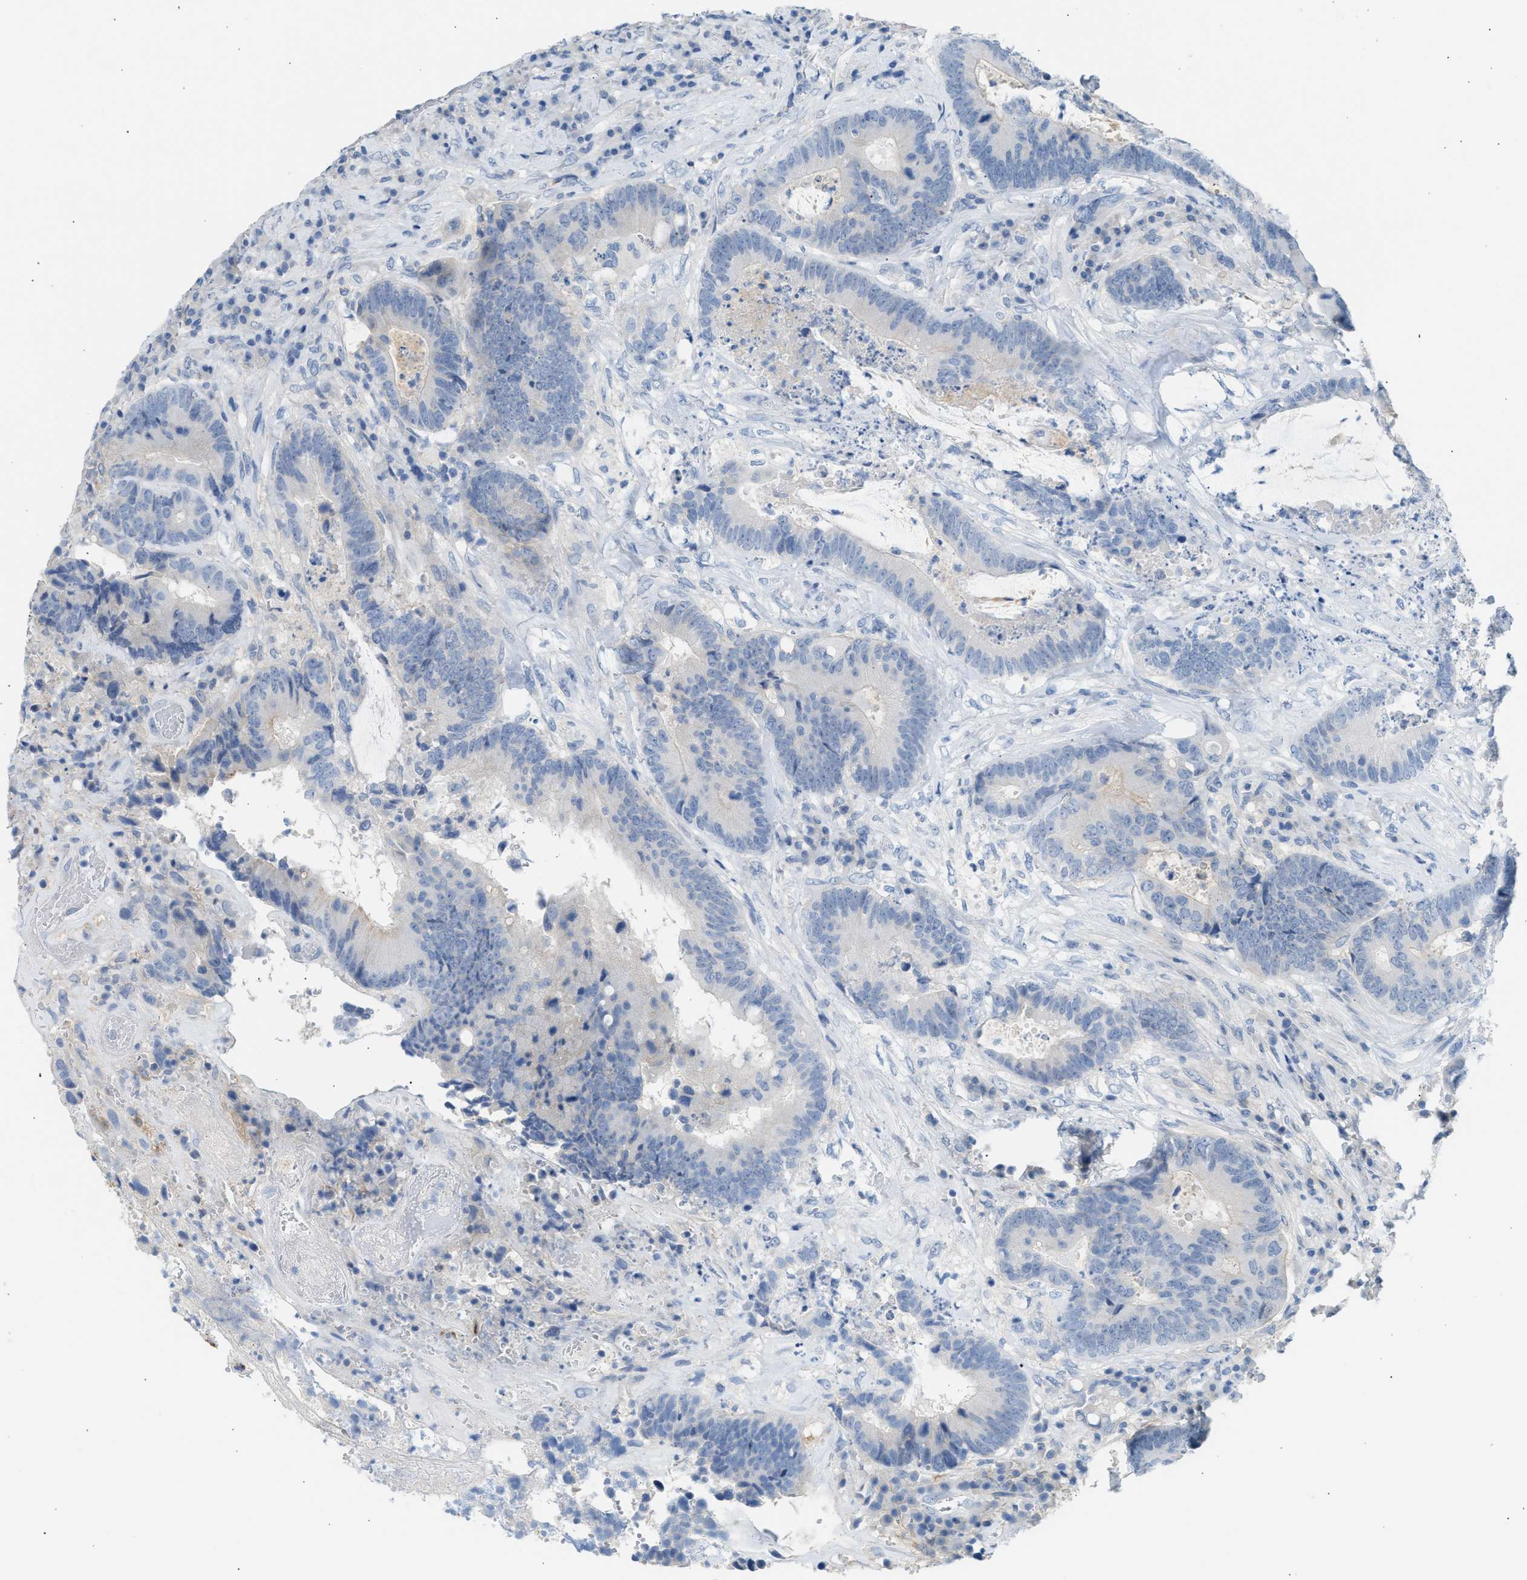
{"staining": {"intensity": "negative", "quantity": "none", "location": "none"}, "tissue": "colorectal cancer", "cell_type": "Tumor cells", "image_type": "cancer", "snomed": [{"axis": "morphology", "description": "Adenocarcinoma, NOS"}, {"axis": "topography", "description": "Rectum"}], "caption": "This is an immunohistochemistry image of colorectal cancer. There is no staining in tumor cells.", "gene": "ERBB2", "patient": {"sex": "female", "age": 89}}